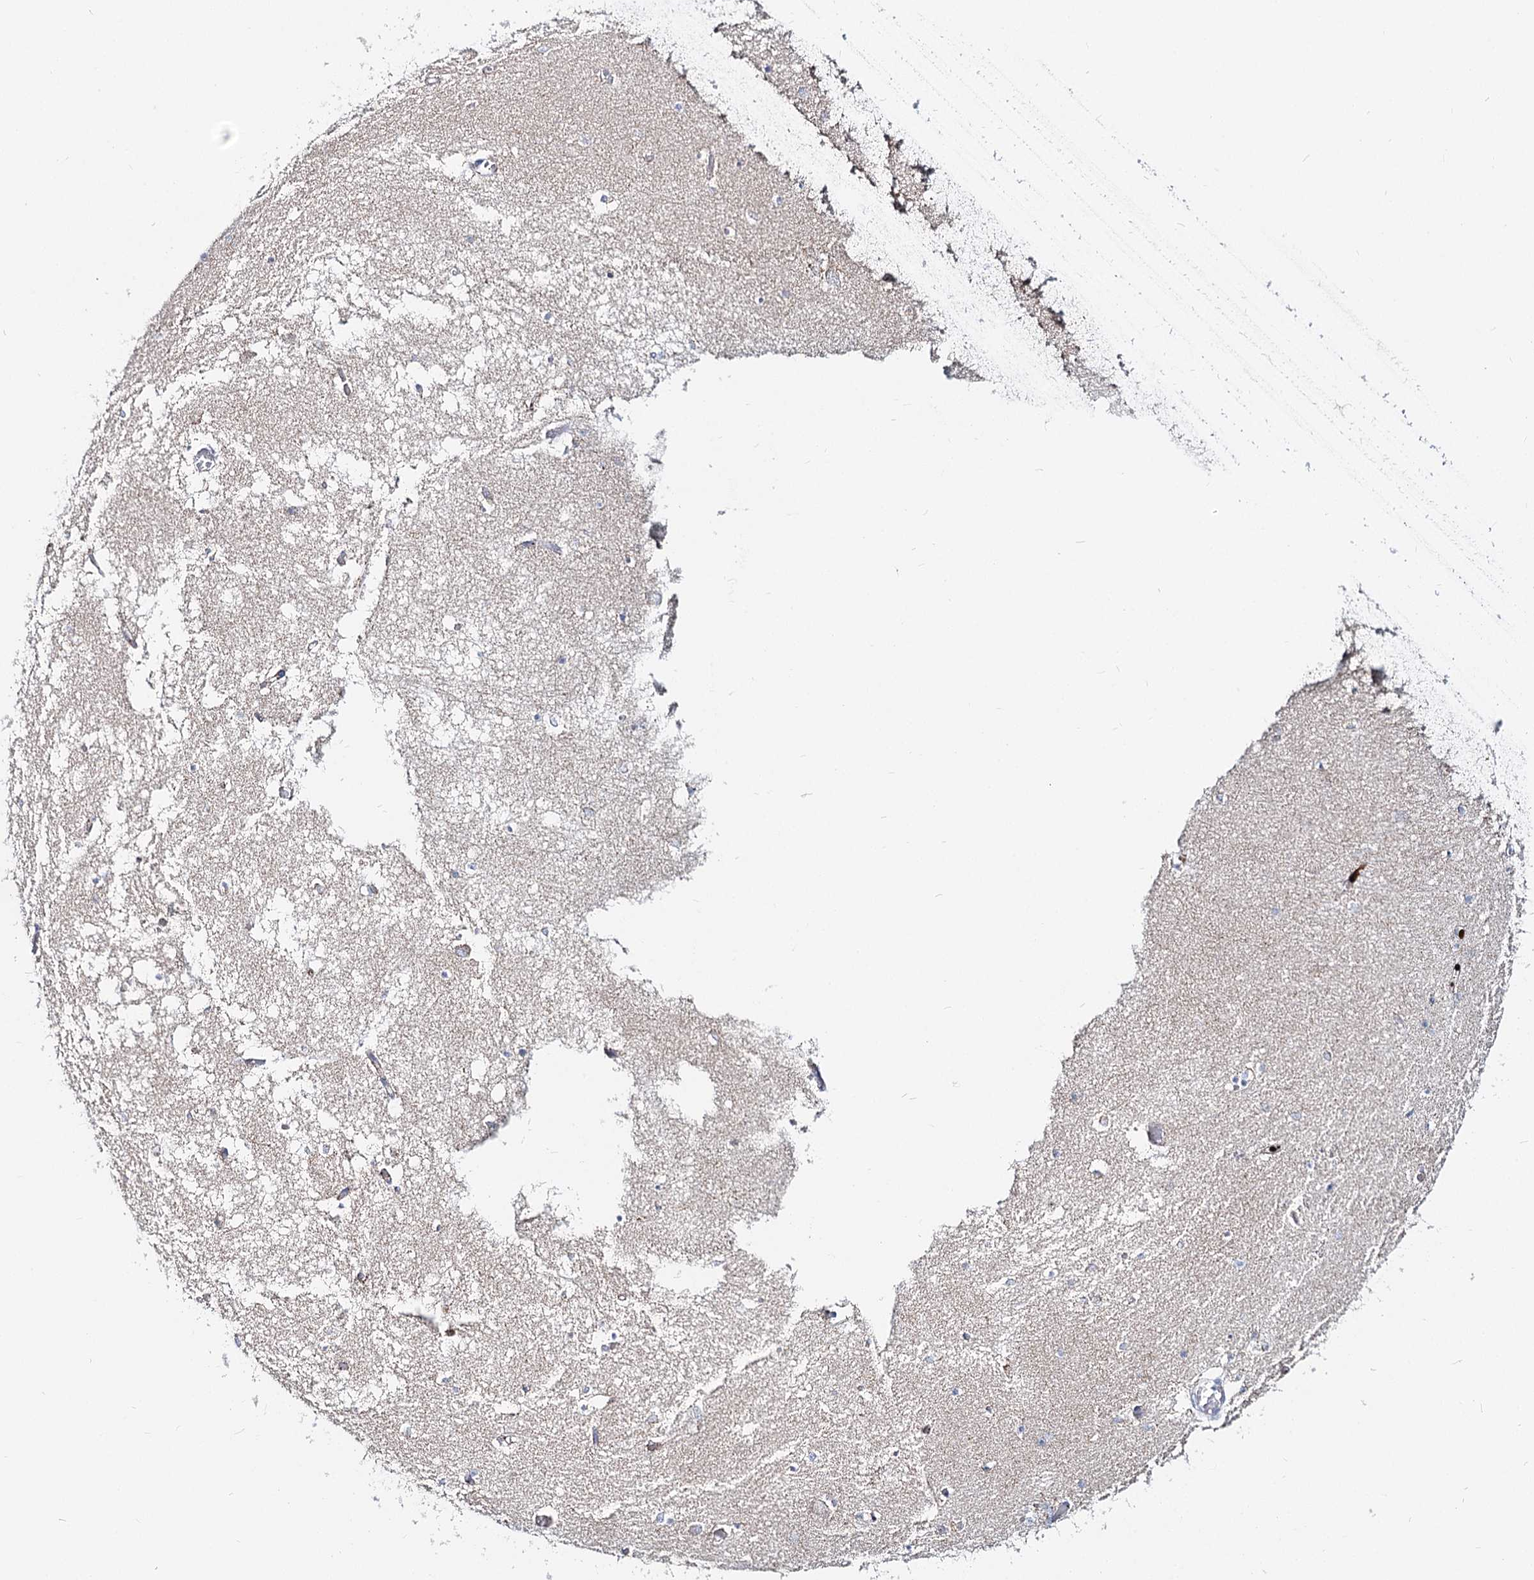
{"staining": {"intensity": "negative", "quantity": "none", "location": "none"}, "tissue": "hippocampus", "cell_type": "Glial cells", "image_type": "normal", "snomed": [{"axis": "morphology", "description": "Normal tissue, NOS"}, {"axis": "topography", "description": "Hippocampus"}], "caption": "A micrograph of hippocampus stained for a protein exhibits no brown staining in glial cells.", "gene": "MCCC2", "patient": {"sex": "male", "age": 70}}